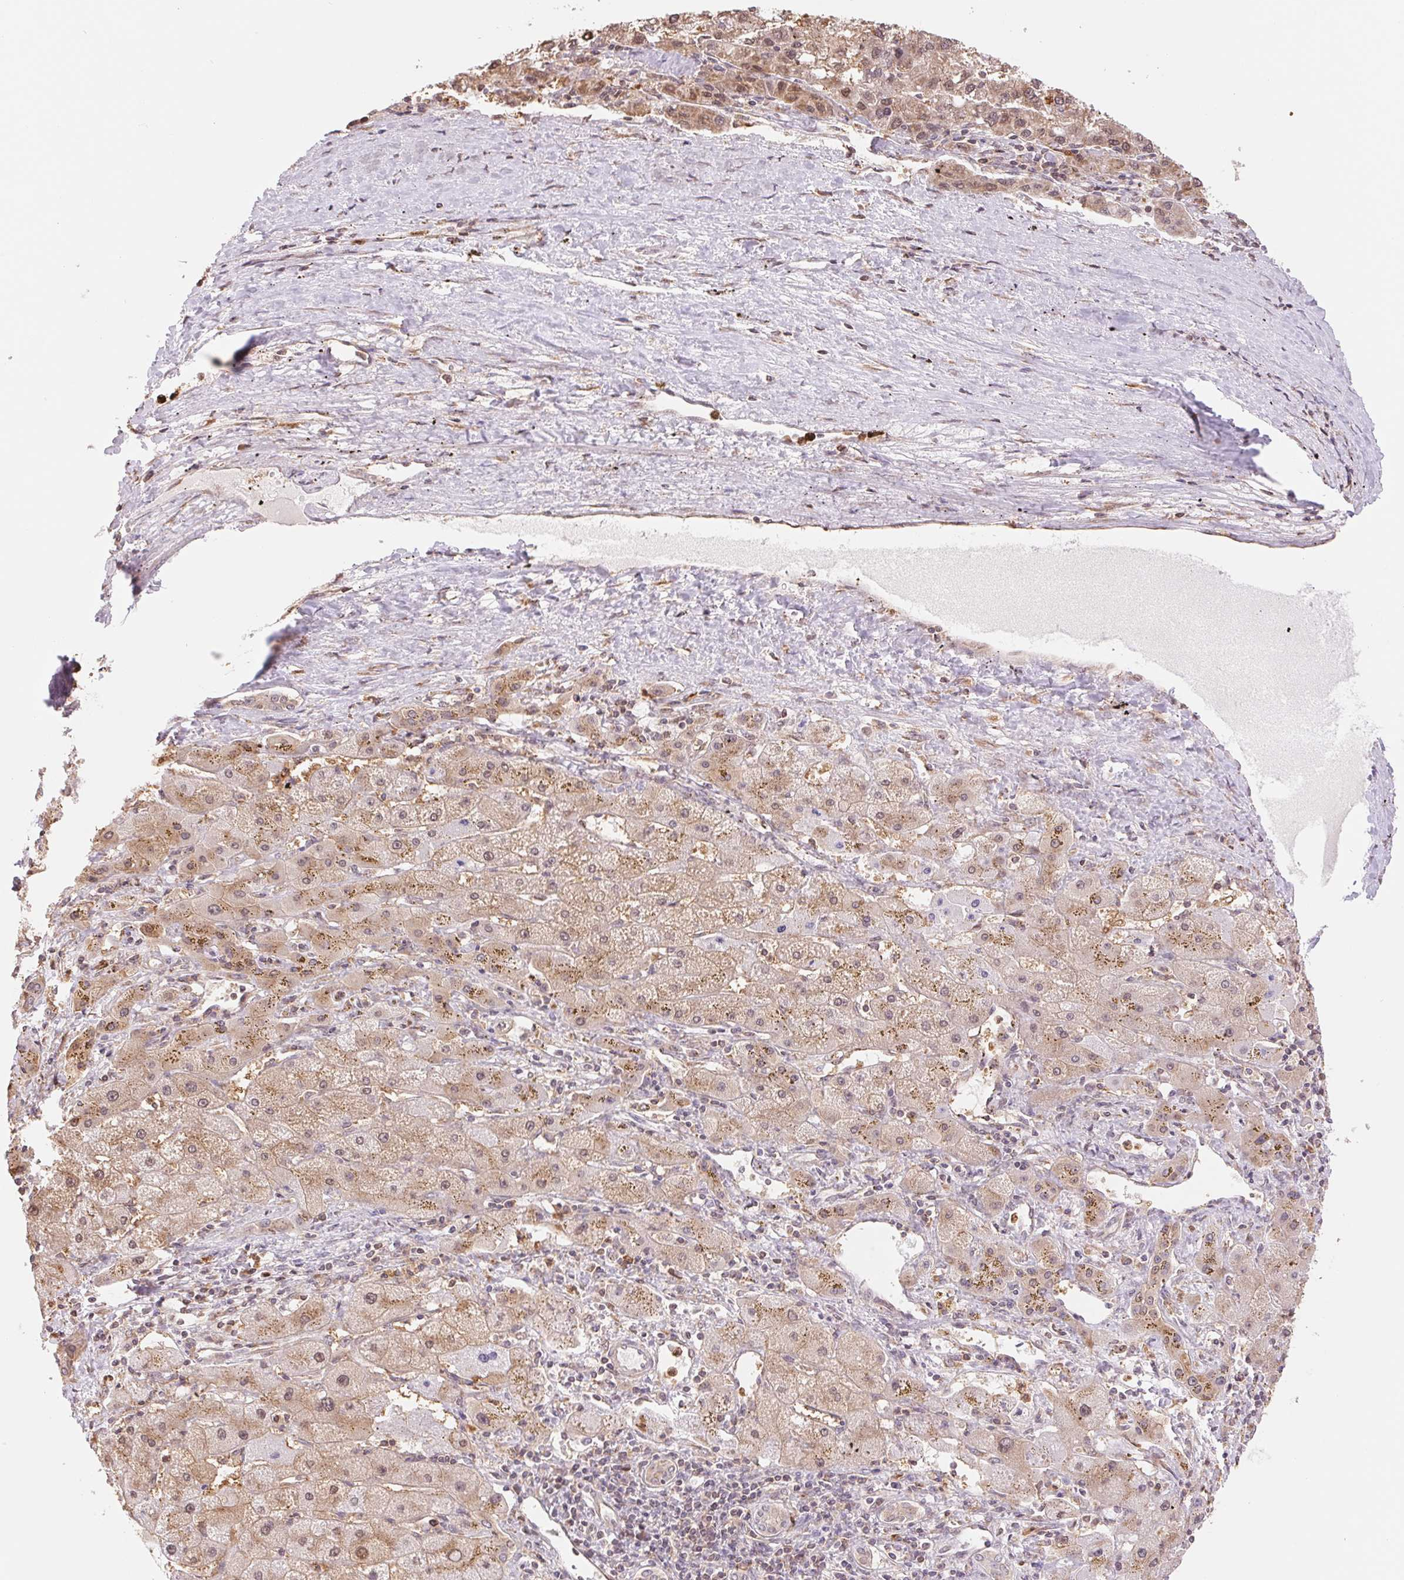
{"staining": {"intensity": "weak", "quantity": ">75%", "location": "cytoplasmic/membranous,nuclear"}, "tissue": "liver cancer", "cell_type": "Tumor cells", "image_type": "cancer", "snomed": [{"axis": "morphology", "description": "Carcinoma, Hepatocellular, NOS"}, {"axis": "topography", "description": "Liver"}], "caption": "Liver cancer stained with DAB IHC displays low levels of weak cytoplasmic/membranous and nuclear expression in about >75% of tumor cells.", "gene": "CDC123", "patient": {"sex": "female", "age": 82}}